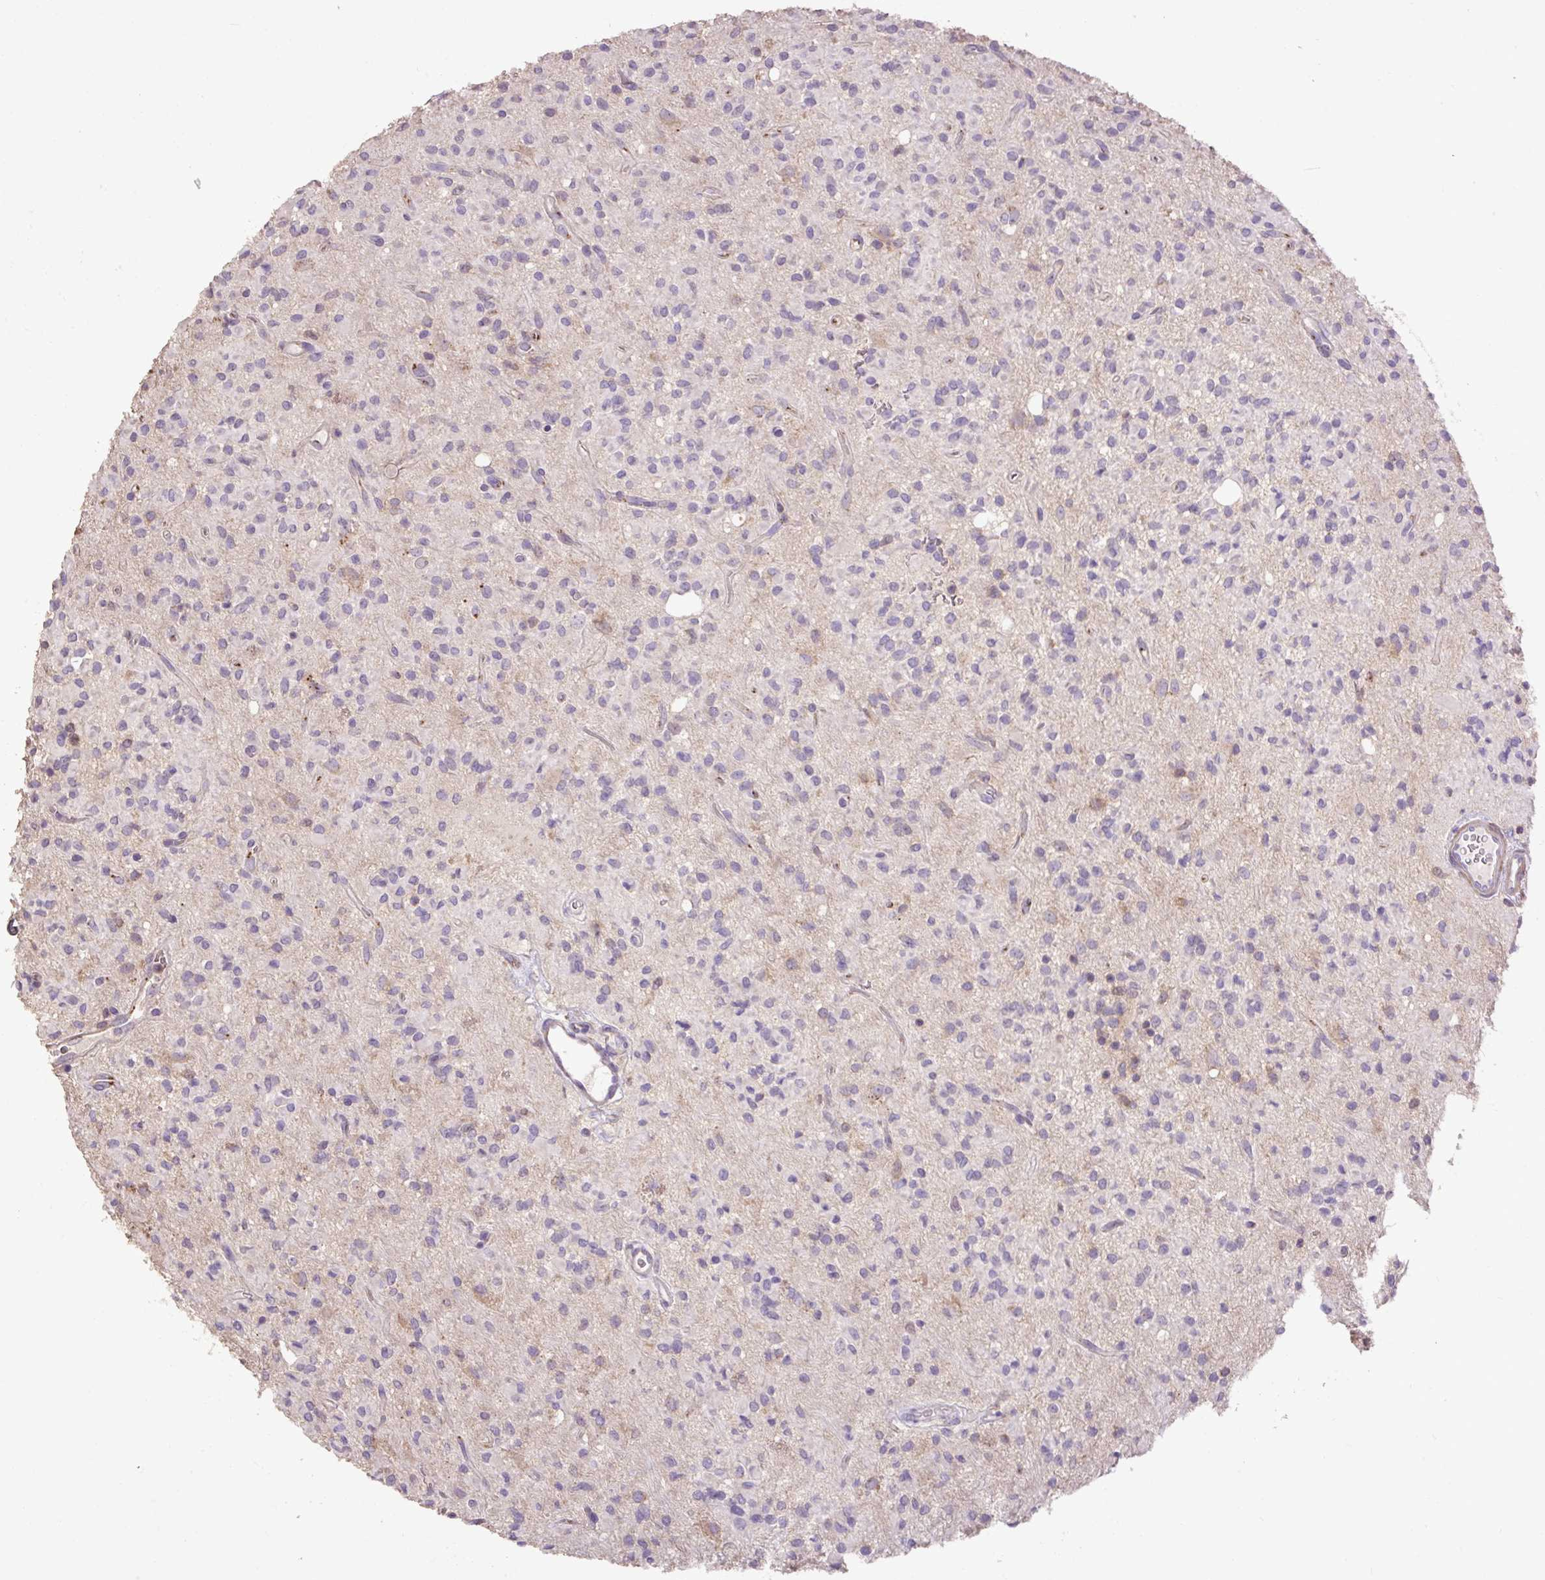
{"staining": {"intensity": "negative", "quantity": "none", "location": "none"}, "tissue": "glioma", "cell_type": "Tumor cells", "image_type": "cancer", "snomed": [{"axis": "morphology", "description": "Glioma, malignant, Low grade"}, {"axis": "topography", "description": "Brain"}], "caption": "Tumor cells show no significant protein positivity in malignant glioma (low-grade).", "gene": "ABR", "patient": {"sex": "female", "age": 33}}